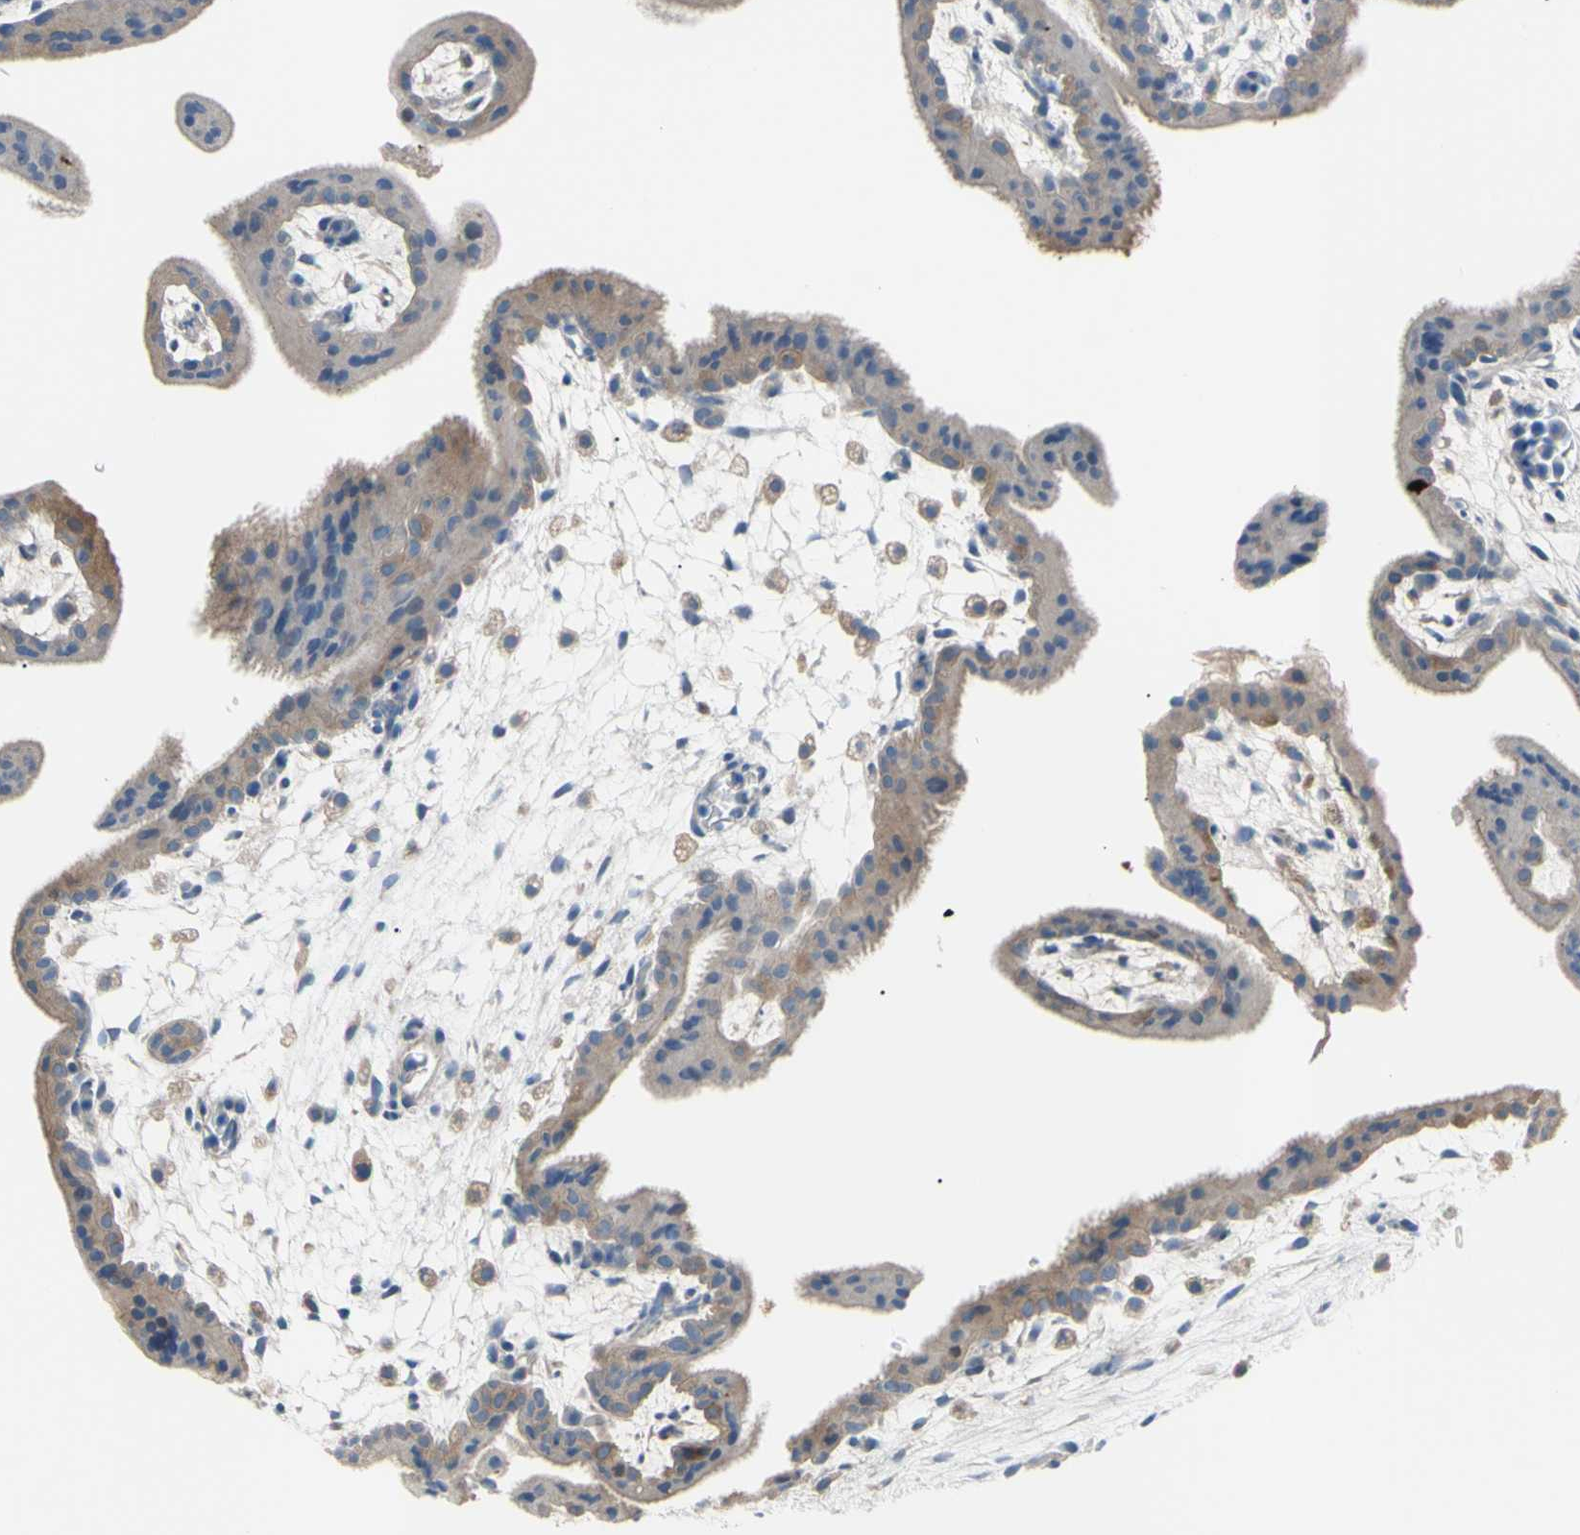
{"staining": {"intensity": "weak", "quantity": ">75%", "location": "cytoplasmic/membranous"}, "tissue": "placenta", "cell_type": "Decidual cells", "image_type": "normal", "snomed": [{"axis": "morphology", "description": "Normal tissue, NOS"}, {"axis": "topography", "description": "Placenta"}], "caption": "Decidual cells reveal low levels of weak cytoplasmic/membranous expression in approximately >75% of cells in benign human placenta. The protein of interest is shown in brown color, while the nuclei are stained blue.", "gene": "TMEM59L", "patient": {"sex": "female", "age": 35}}